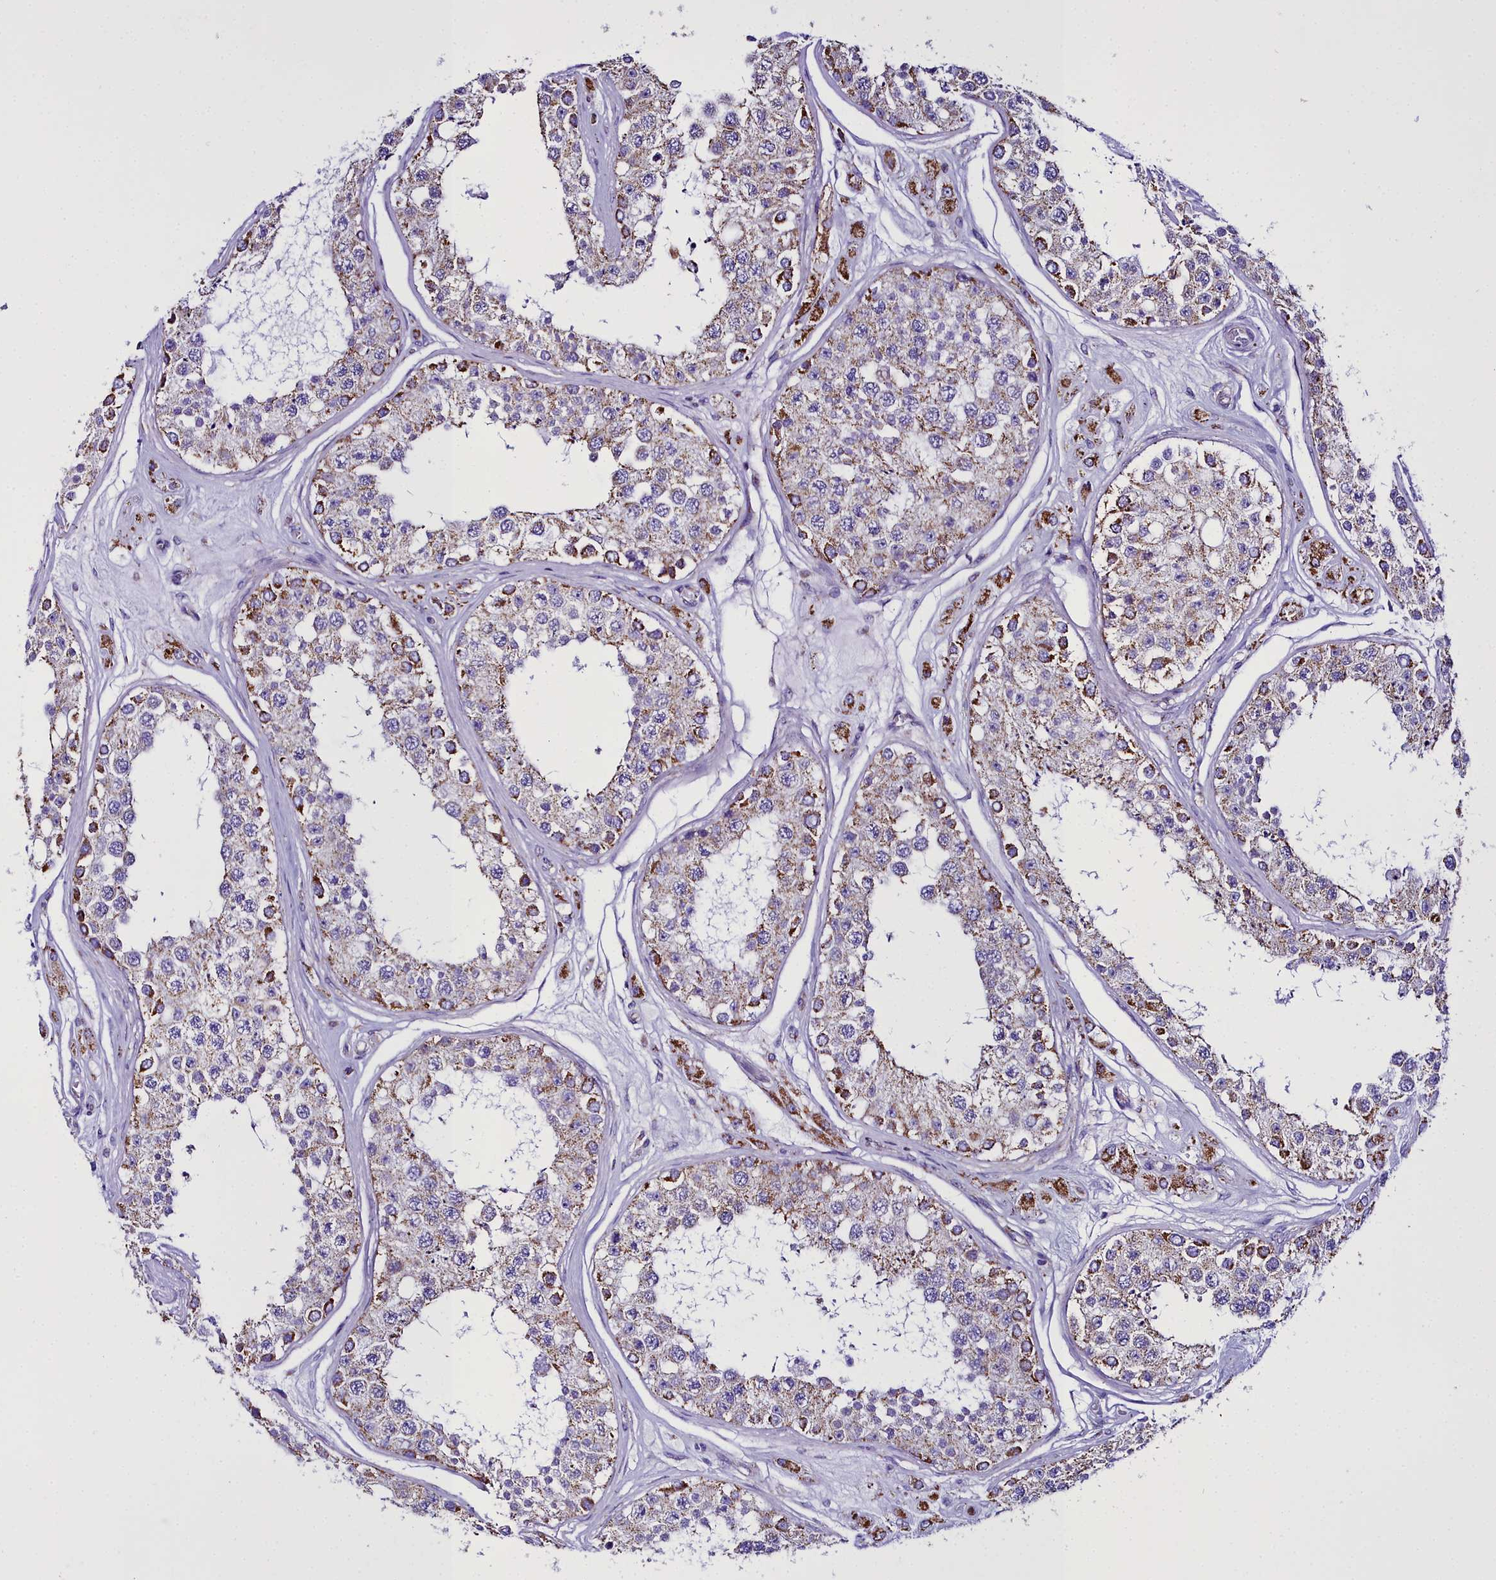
{"staining": {"intensity": "moderate", "quantity": "25%-75%", "location": "cytoplasmic/membranous"}, "tissue": "testis", "cell_type": "Cells in seminiferous ducts", "image_type": "normal", "snomed": [{"axis": "morphology", "description": "Normal tissue, NOS"}, {"axis": "topography", "description": "Testis"}], "caption": "Immunohistochemical staining of unremarkable human testis reveals 25%-75% levels of moderate cytoplasmic/membranous protein positivity in approximately 25%-75% of cells in seminiferous ducts. Immunohistochemistry (ihc) stains the protein in brown and the nuclei are stained blue.", "gene": "WDFY3", "patient": {"sex": "male", "age": 25}}